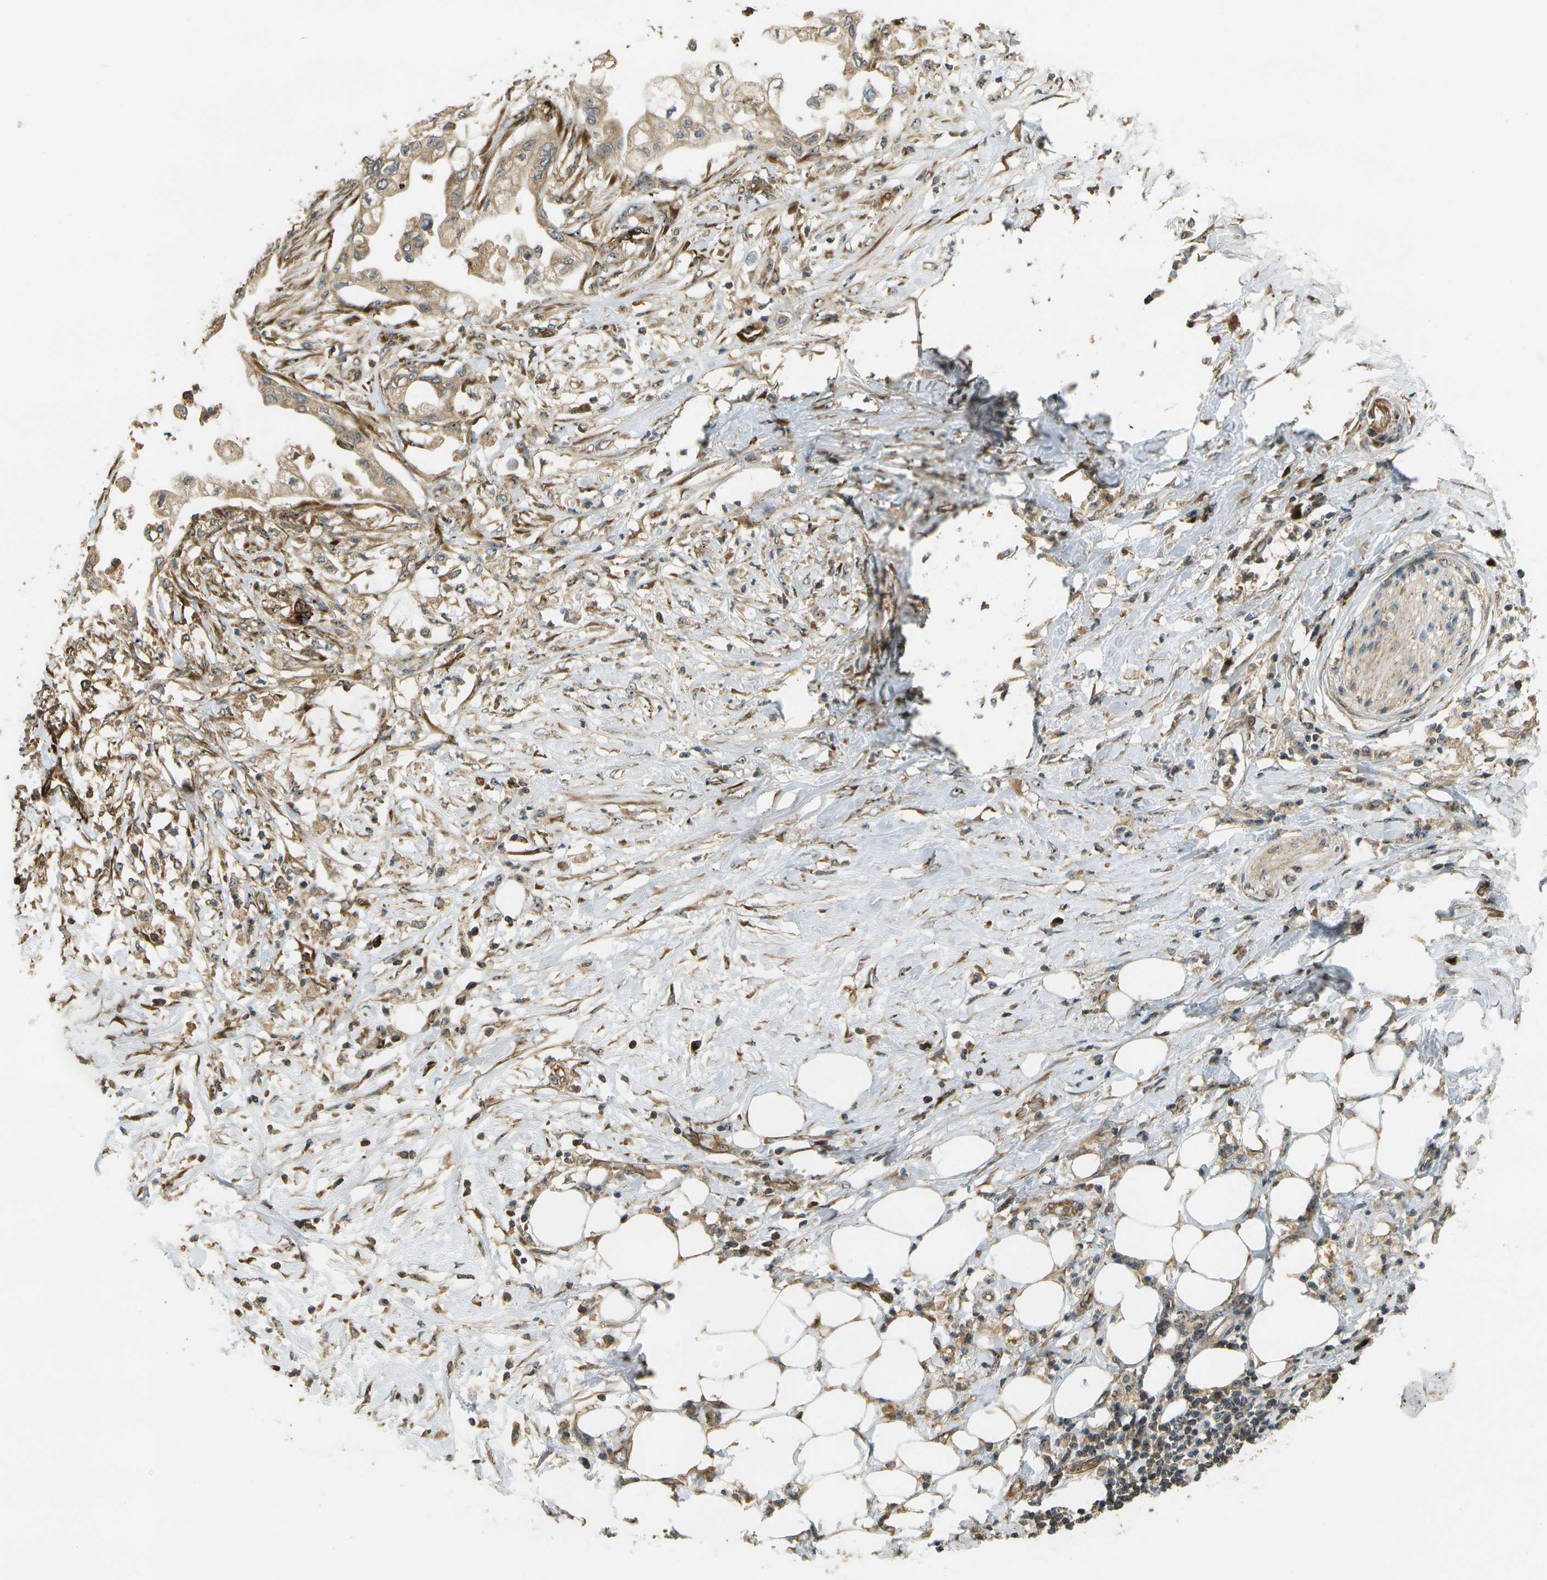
{"staining": {"intensity": "moderate", "quantity": ">75%", "location": "cytoplasmic/membranous"}, "tissue": "pancreatic cancer", "cell_type": "Tumor cells", "image_type": "cancer", "snomed": [{"axis": "morphology", "description": "Normal tissue, NOS"}, {"axis": "morphology", "description": "Adenocarcinoma, NOS"}, {"axis": "topography", "description": "Pancreas"}, {"axis": "topography", "description": "Duodenum"}], "caption": "The immunohistochemical stain labels moderate cytoplasmic/membranous expression in tumor cells of pancreatic cancer tissue.", "gene": "LRP12", "patient": {"sex": "female", "age": 60}}